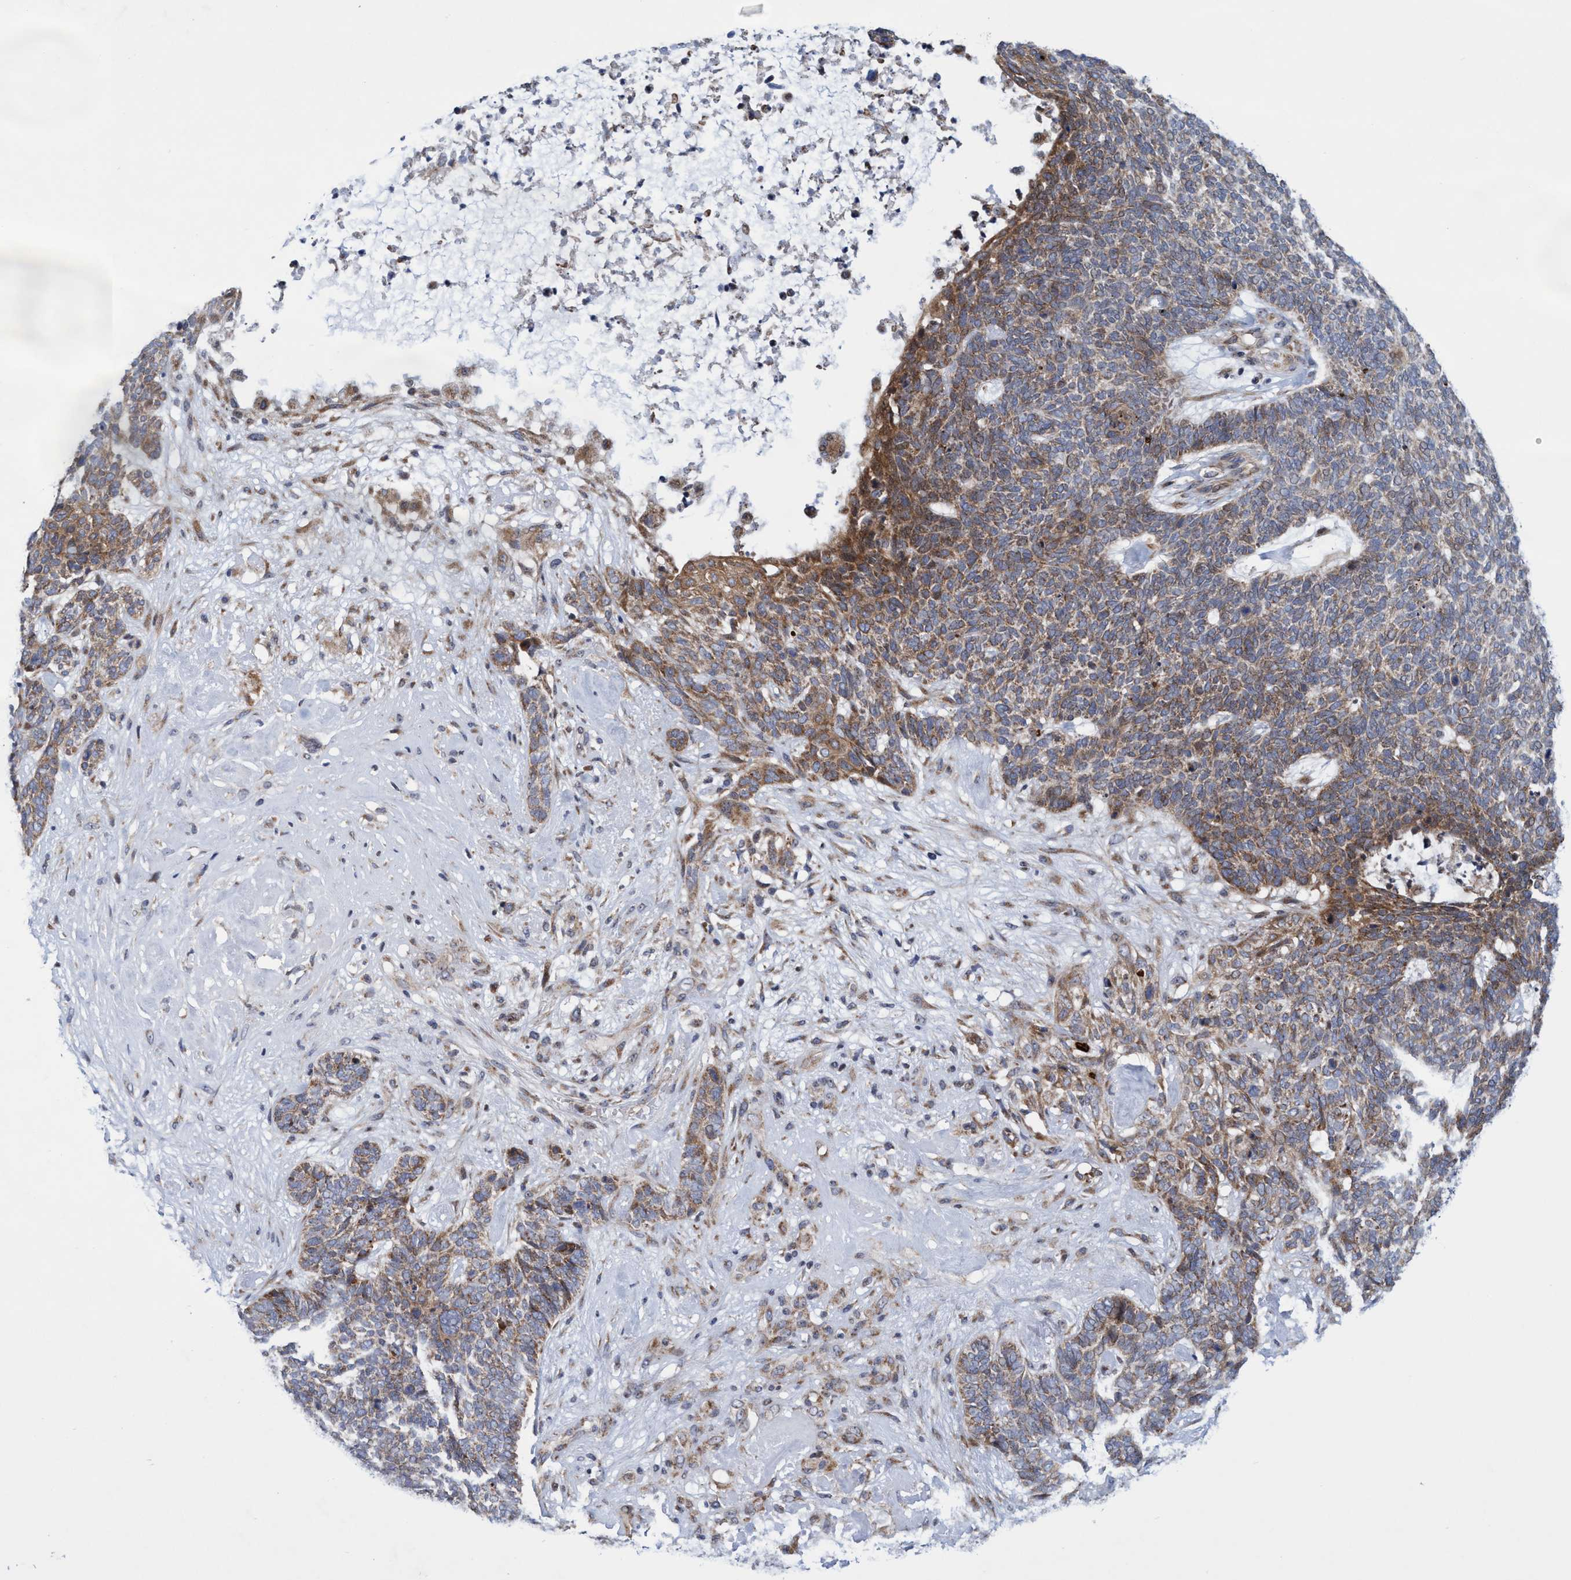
{"staining": {"intensity": "moderate", "quantity": ">75%", "location": "cytoplasmic/membranous"}, "tissue": "skin cancer", "cell_type": "Tumor cells", "image_type": "cancer", "snomed": [{"axis": "morphology", "description": "Basal cell carcinoma"}, {"axis": "topography", "description": "Skin"}], "caption": "DAB (3,3'-diaminobenzidine) immunohistochemical staining of human basal cell carcinoma (skin) exhibits moderate cytoplasmic/membranous protein staining in about >75% of tumor cells.", "gene": "POLR1F", "patient": {"sex": "female", "age": 84}}